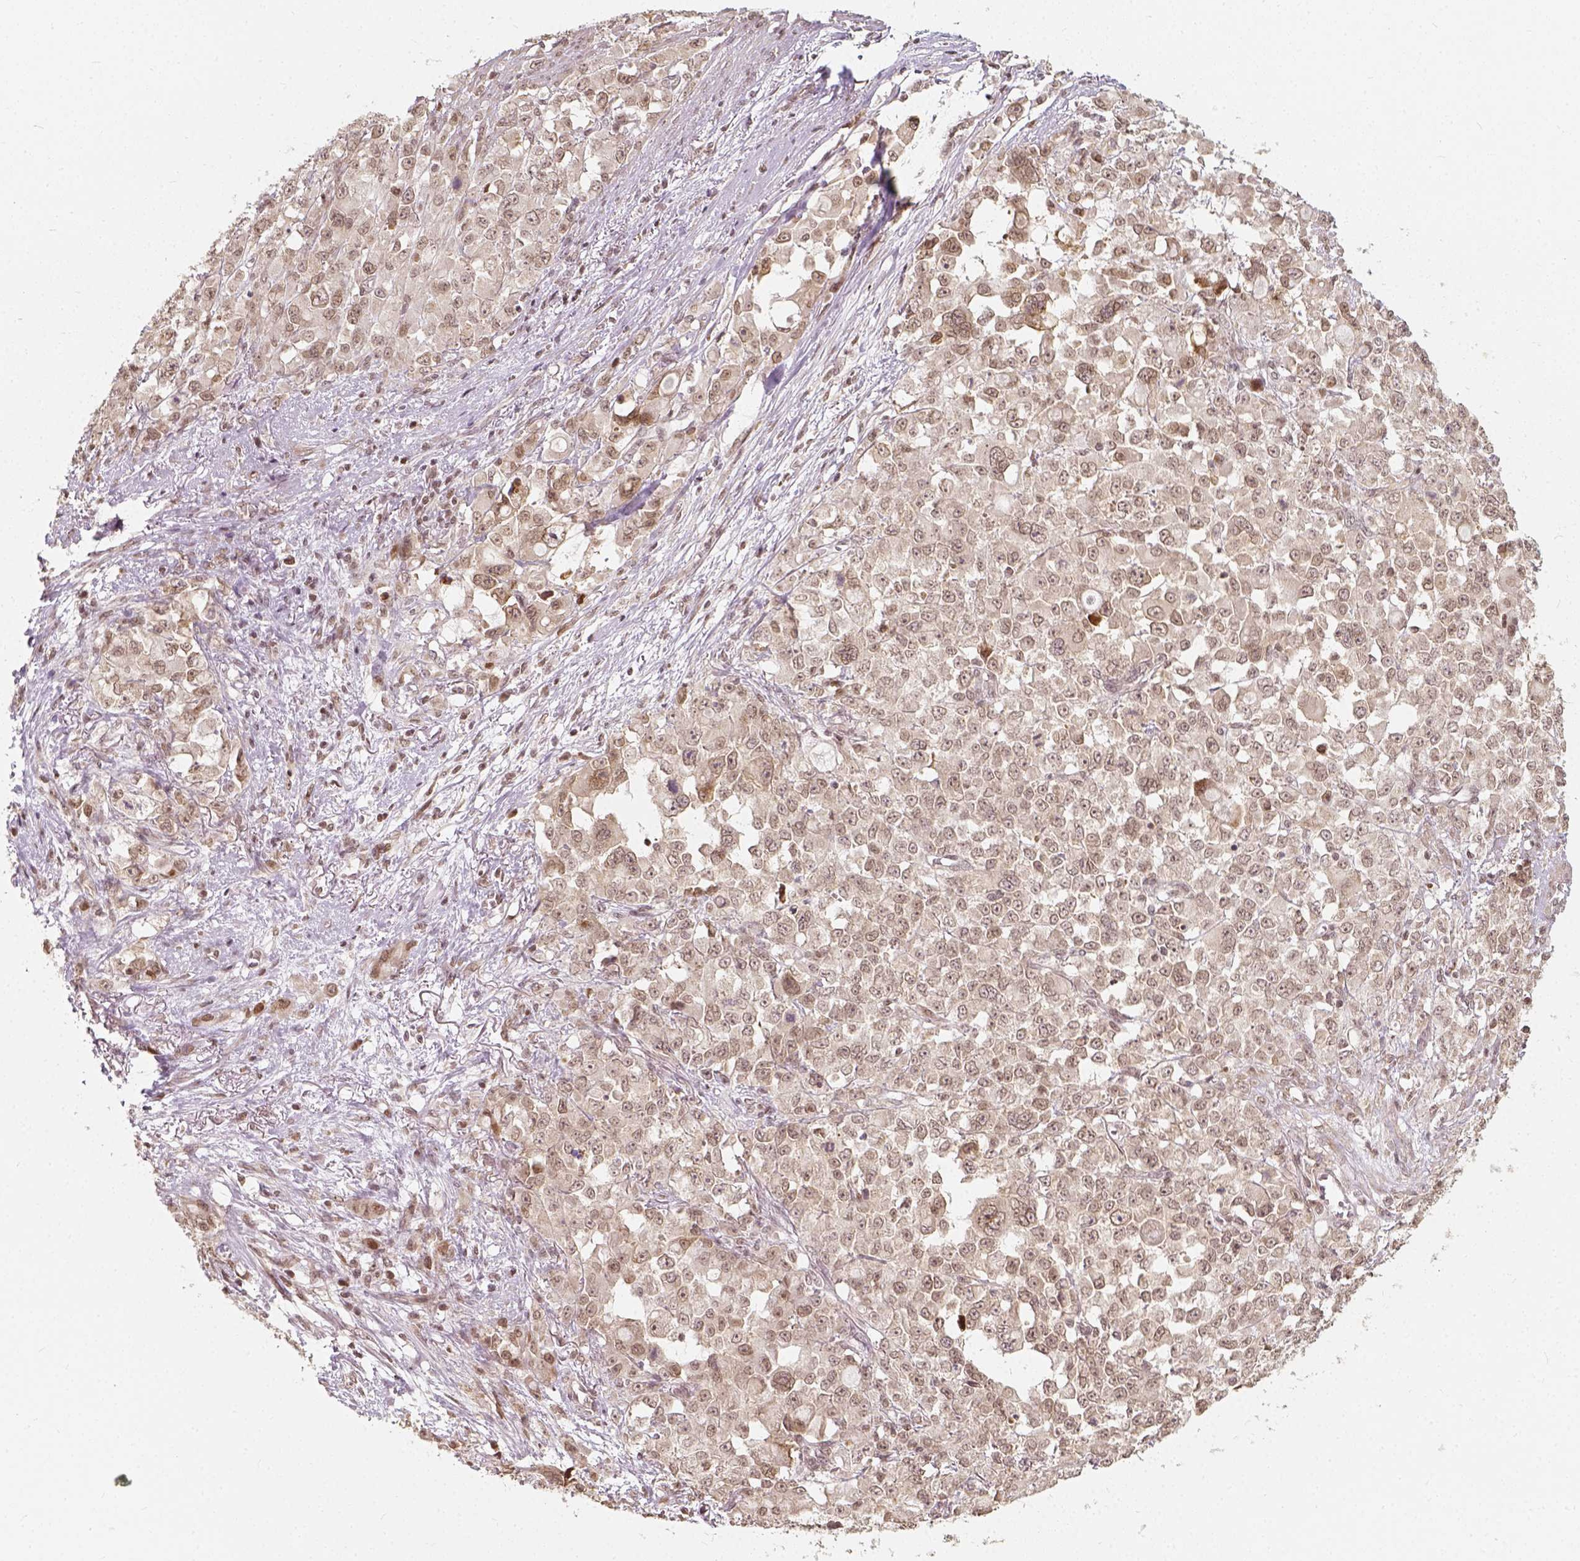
{"staining": {"intensity": "weak", "quantity": ">75%", "location": "nuclear"}, "tissue": "stomach cancer", "cell_type": "Tumor cells", "image_type": "cancer", "snomed": [{"axis": "morphology", "description": "Adenocarcinoma, NOS"}, {"axis": "topography", "description": "Stomach"}], "caption": "Stomach cancer (adenocarcinoma) tissue reveals weak nuclear staining in about >75% of tumor cells, visualized by immunohistochemistry. (DAB (3,3'-diaminobenzidine) = brown stain, brightfield microscopy at high magnification).", "gene": "ZMAT3", "patient": {"sex": "female", "age": 76}}